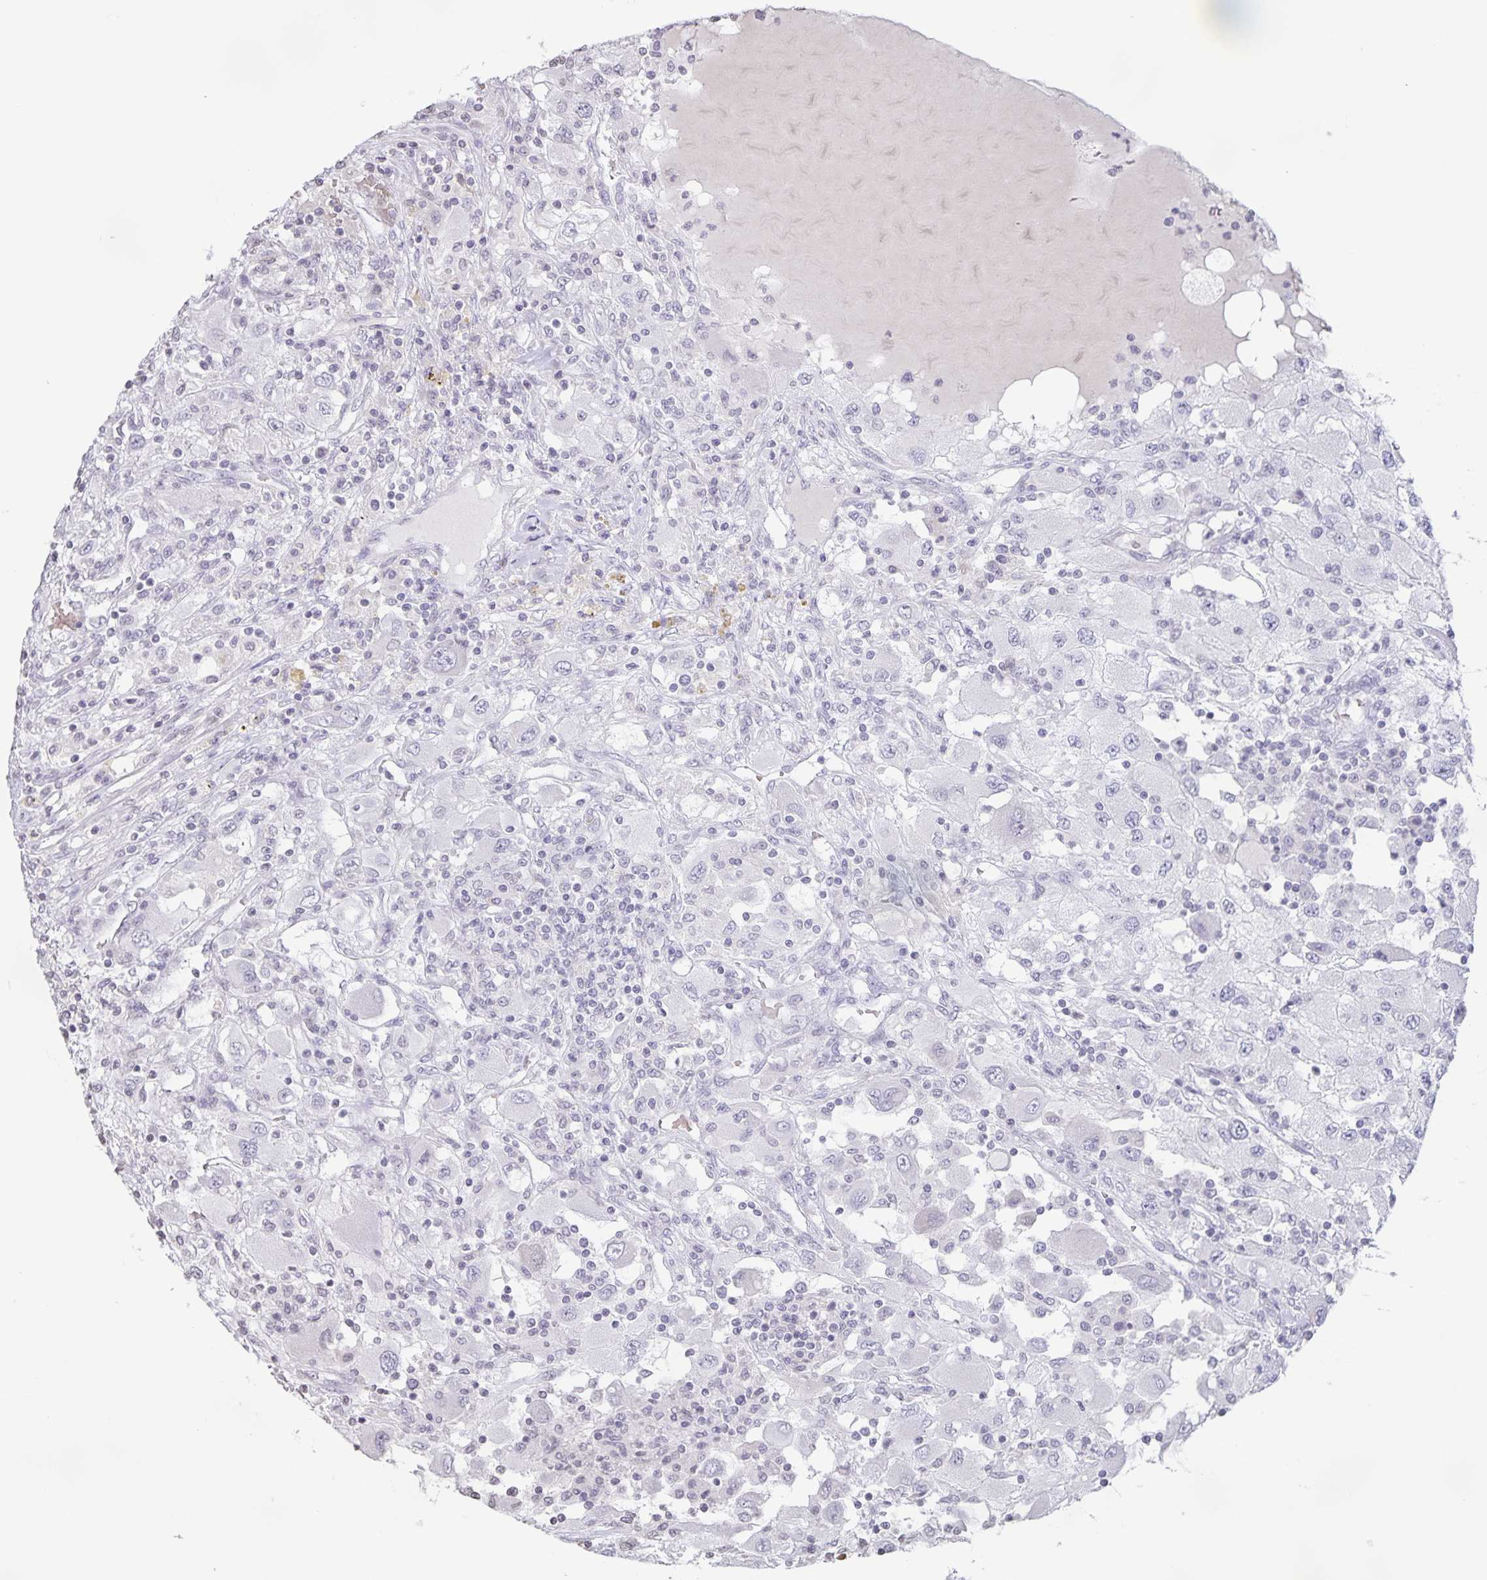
{"staining": {"intensity": "negative", "quantity": "none", "location": "none"}, "tissue": "renal cancer", "cell_type": "Tumor cells", "image_type": "cancer", "snomed": [{"axis": "morphology", "description": "Adenocarcinoma, NOS"}, {"axis": "topography", "description": "Kidney"}], "caption": "This is an immunohistochemistry (IHC) histopathology image of human adenocarcinoma (renal). There is no positivity in tumor cells.", "gene": "AQP4", "patient": {"sex": "female", "age": 67}}